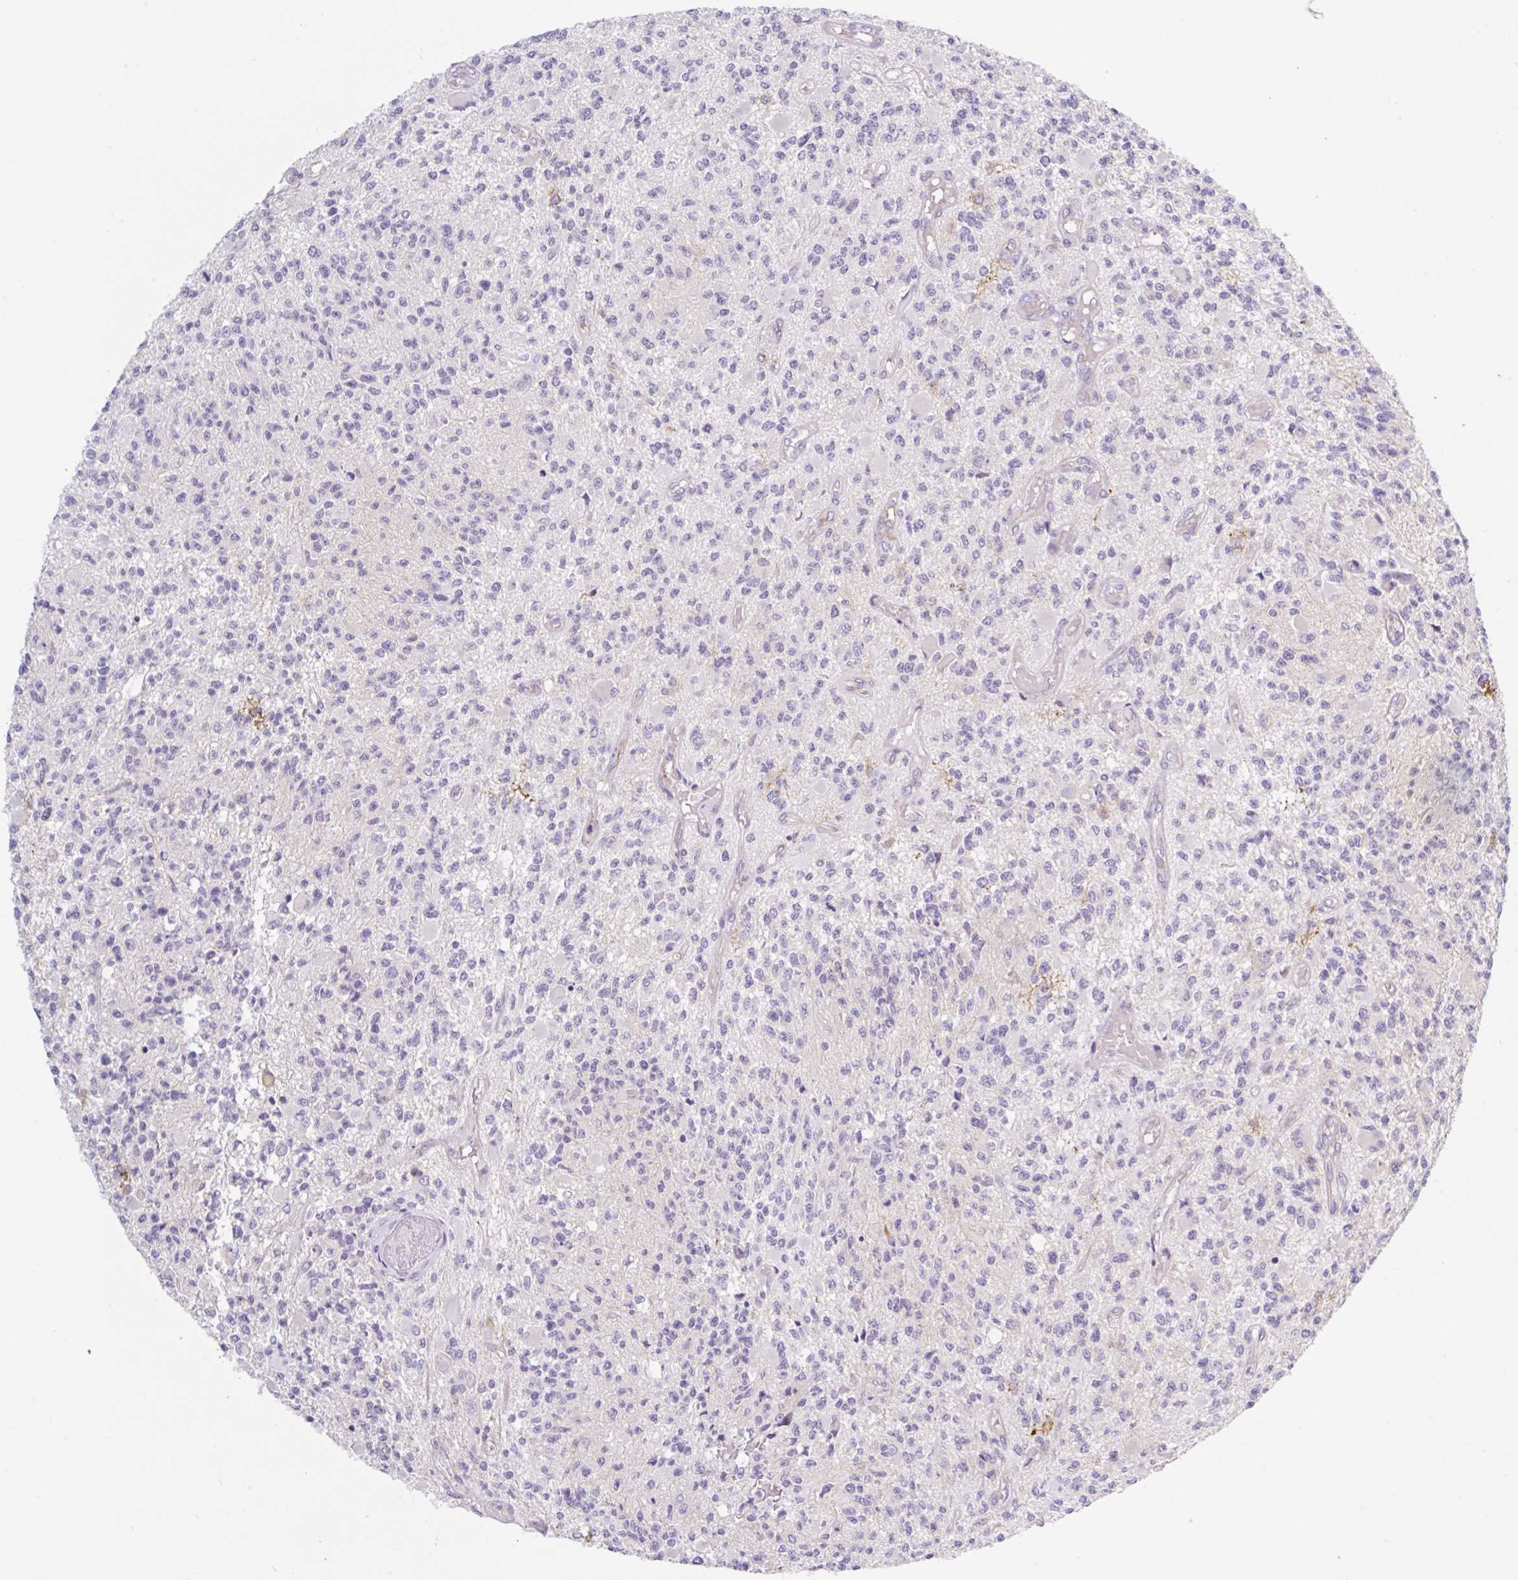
{"staining": {"intensity": "negative", "quantity": "none", "location": "none"}, "tissue": "glioma", "cell_type": "Tumor cells", "image_type": "cancer", "snomed": [{"axis": "morphology", "description": "Glioma, malignant, High grade"}, {"axis": "topography", "description": "Brain"}], "caption": "IHC image of neoplastic tissue: human high-grade glioma (malignant) stained with DAB (3,3'-diaminobenzidine) displays no significant protein positivity in tumor cells. (Brightfield microscopy of DAB IHC at high magnification).", "gene": "BCAS1", "patient": {"sex": "female", "age": 63}}